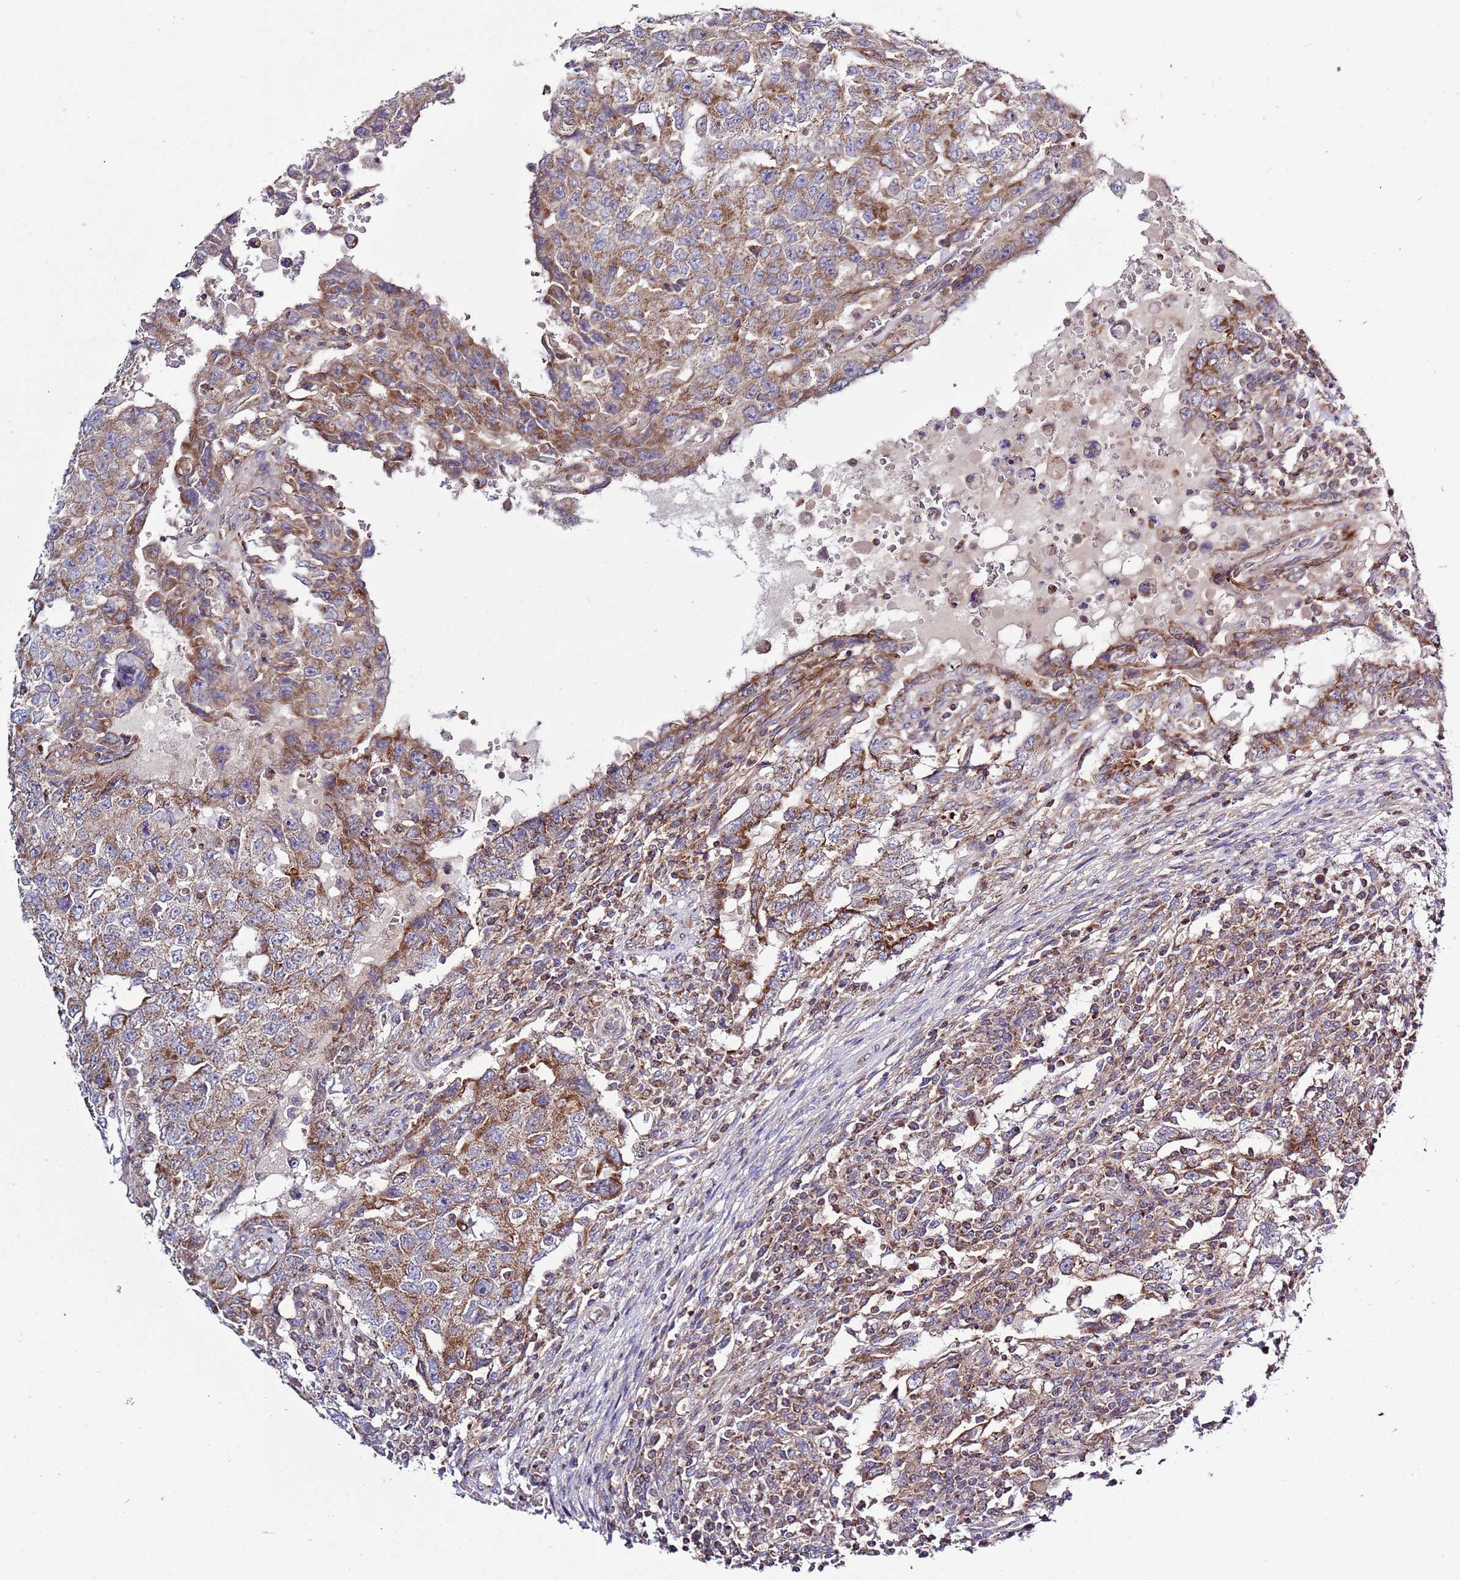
{"staining": {"intensity": "moderate", "quantity": "25%-75%", "location": "cytoplasmic/membranous"}, "tissue": "testis cancer", "cell_type": "Tumor cells", "image_type": "cancer", "snomed": [{"axis": "morphology", "description": "Carcinoma, Embryonal, NOS"}, {"axis": "topography", "description": "Testis"}], "caption": "An immunohistochemistry (IHC) histopathology image of tumor tissue is shown. Protein staining in brown highlights moderate cytoplasmic/membranous positivity in testis cancer within tumor cells.", "gene": "IRS4", "patient": {"sex": "male", "age": 26}}